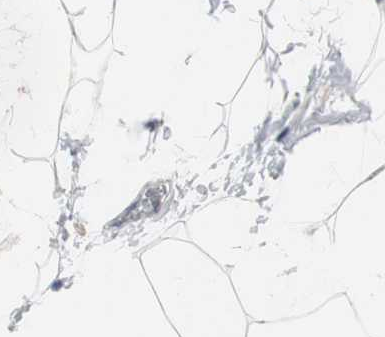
{"staining": {"intensity": "negative", "quantity": "none", "location": "none"}, "tissue": "adipose tissue", "cell_type": "Adipocytes", "image_type": "normal", "snomed": [{"axis": "morphology", "description": "Normal tissue, NOS"}, {"axis": "topography", "description": "Soft tissue"}], "caption": "The micrograph reveals no significant staining in adipocytes of adipose tissue. (DAB immunohistochemistry visualized using brightfield microscopy, high magnification).", "gene": "TK1", "patient": {"sex": "male", "age": 72}}